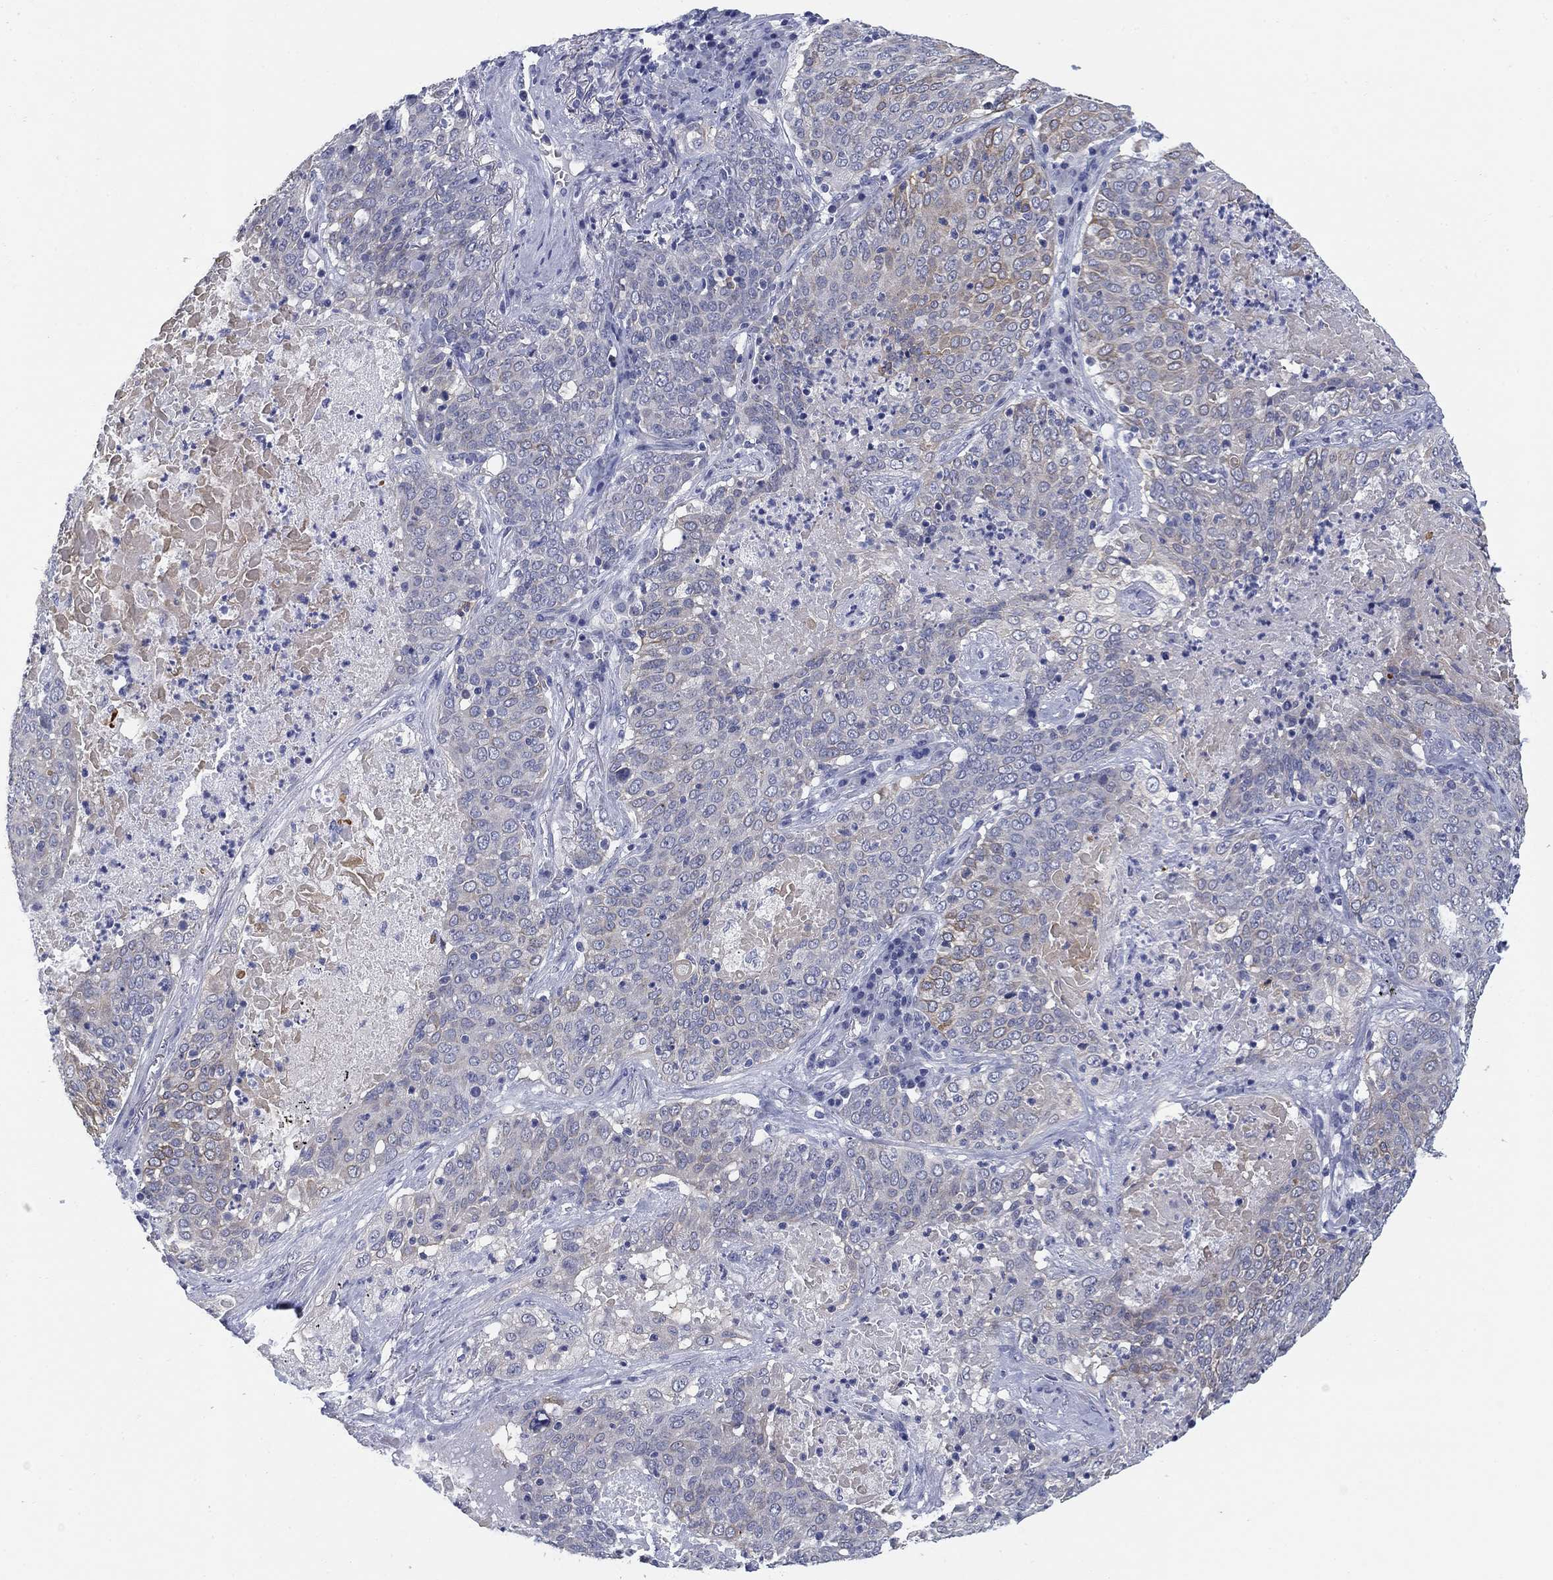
{"staining": {"intensity": "weak", "quantity": "<25%", "location": "cytoplasmic/membranous"}, "tissue": "lung cancer", "cell_type": "Tumor cells", "image_type": "cancer", "snomed": [{"axis": "morphology", "description": "Squamous cell carcinoma, NOS"}, {"axis": "topography", "description": "Lung"}], "caption": "Immunohistochemistry (IHC) photomicrograph of neoplastic tissue: squamous cell carcinoma (lung) stained with DAB reveals no significant protein staining in tumor cells.", "gene": "CLUL1", "patient": {"sex": "male", "age": 82}}